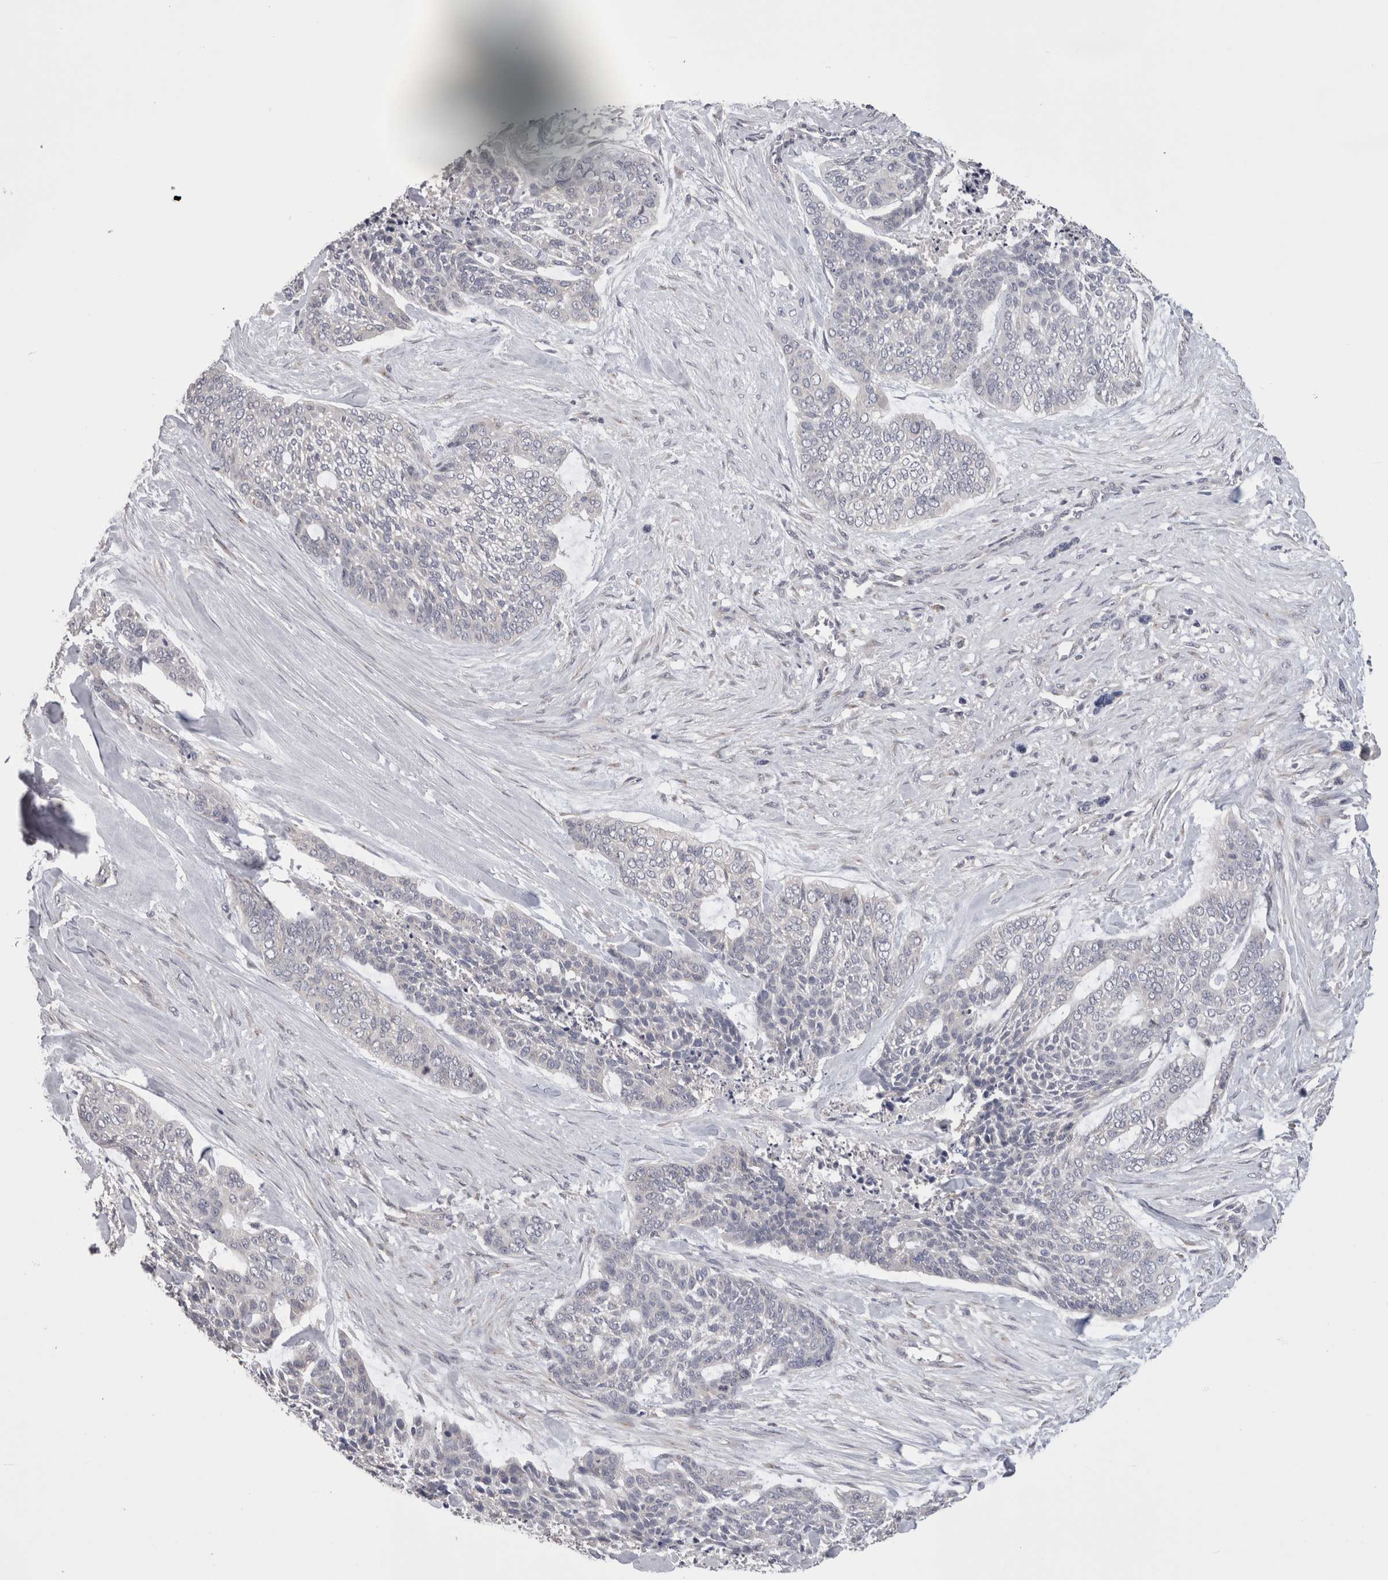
{"staining": {"intensity": "negative", "quantity": "none", "location": "none"}, "tissue": "skin cancer", "cell_type": "Tumor cells", "image_type": "cancer", "snomed": [{"axis": "morphology", "description": "Basal cell carcinoma"}, {"axis": "topography", "description": "Skin"}], "caption": "The micrograph reveals no staining of tumor cells in skin cancer.", "gene": "DCTN6", "patient": {"sex": "female", "age": 64}}